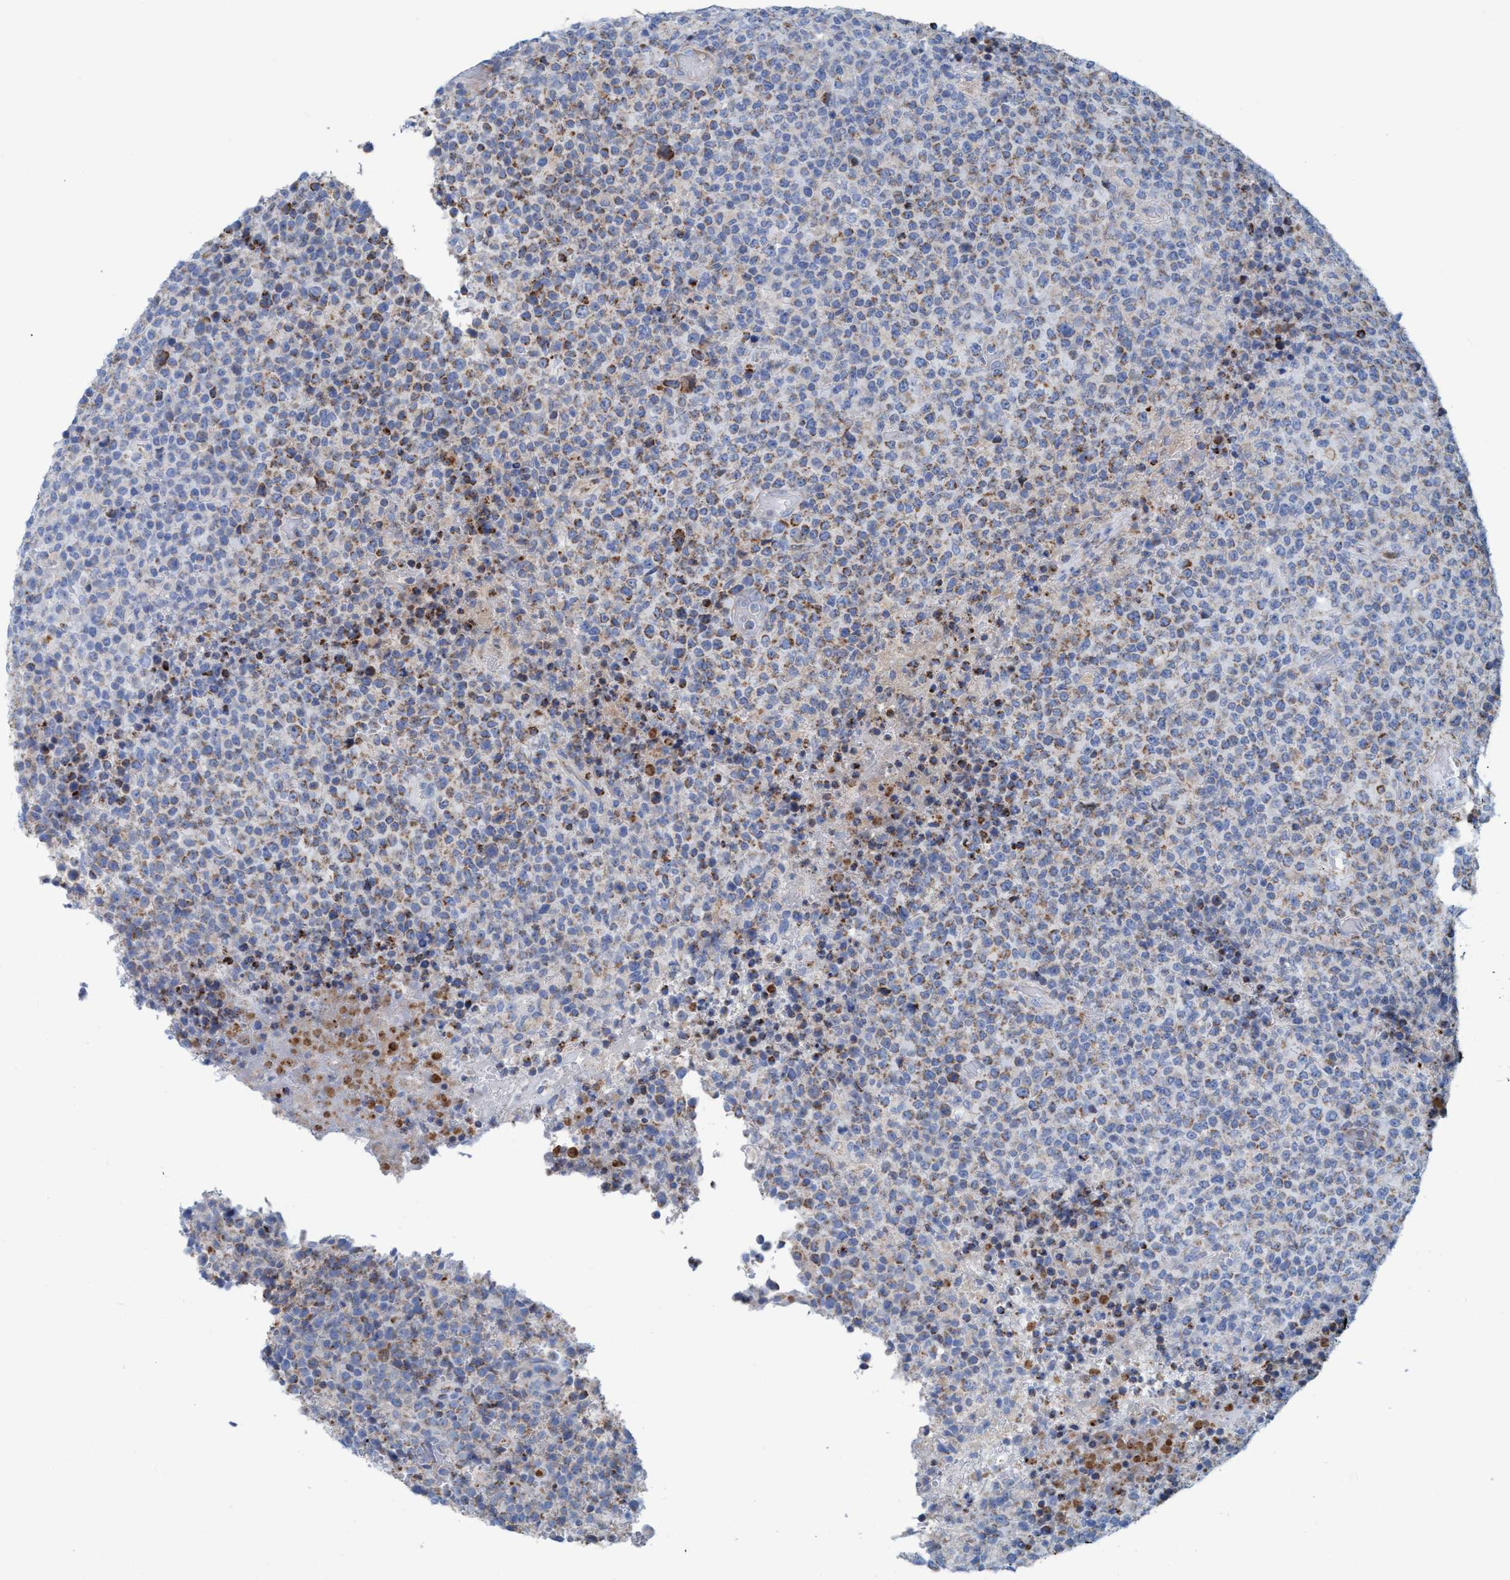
{"staining": {"intensity": "moderate", "quantity": "25%-75%", "location": "cytoplasmic/membranous"}, "tissue": "lymphoma", "cell_type": "Tumor cells", "image_type": "cancer", "snomed": [{"axis": "morphology", "description": "Malignant lymphoma, non-Hodgkin's type, High grade"}, {"axis": "topography", "description": "Lymph node"}], "caption": "A brown stain highlights moderate cytoplasmic/membranous expression of a protein in malignant lymphoma, non-Hodgkin's type (high-grade) tumor cells.", "gene": "GGA3", "patient": {"sex": "male", "age": 13}}